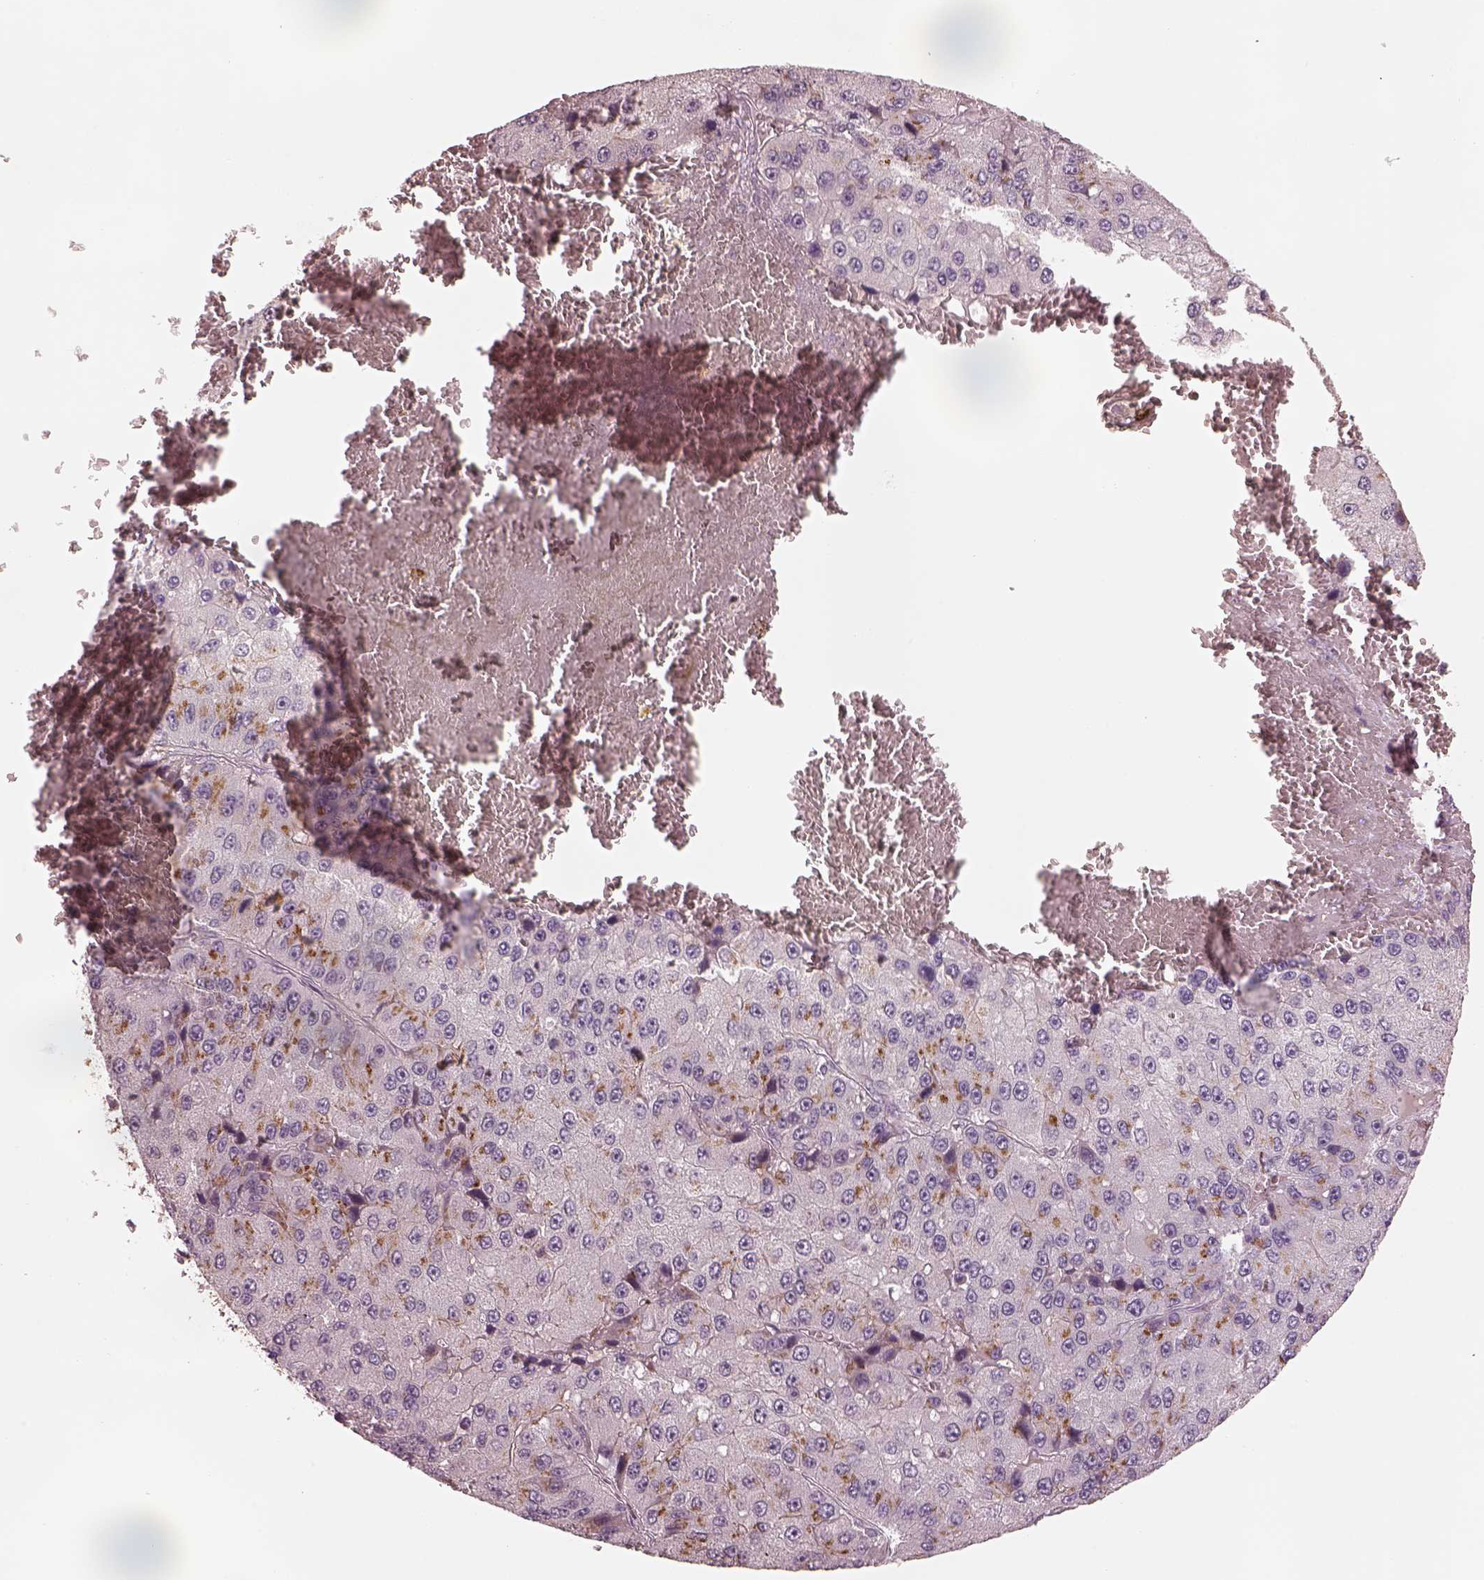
{"staining": {"intensity": "moderate", "quantity": ">75%", "location": "cytoplasmic/membranous"}, "tissue": "liver cancer", "cell_type": "Tumor cells", "image_type": "cancer", "snomed": [{"axis": "morphology", "description": "Carcinoma, Hepatocellular, NOS"}, {"axis": "topography", "description": "Liver"}], "caption": "There is medium levels of moderate cytoplasmic/membranous staining in tumor cells of liver cancer, as demonstrated by immunohistochemical staining (brown color).", "gene": "SDCBP2", "patient": {"sex": "female", "age": 73}}